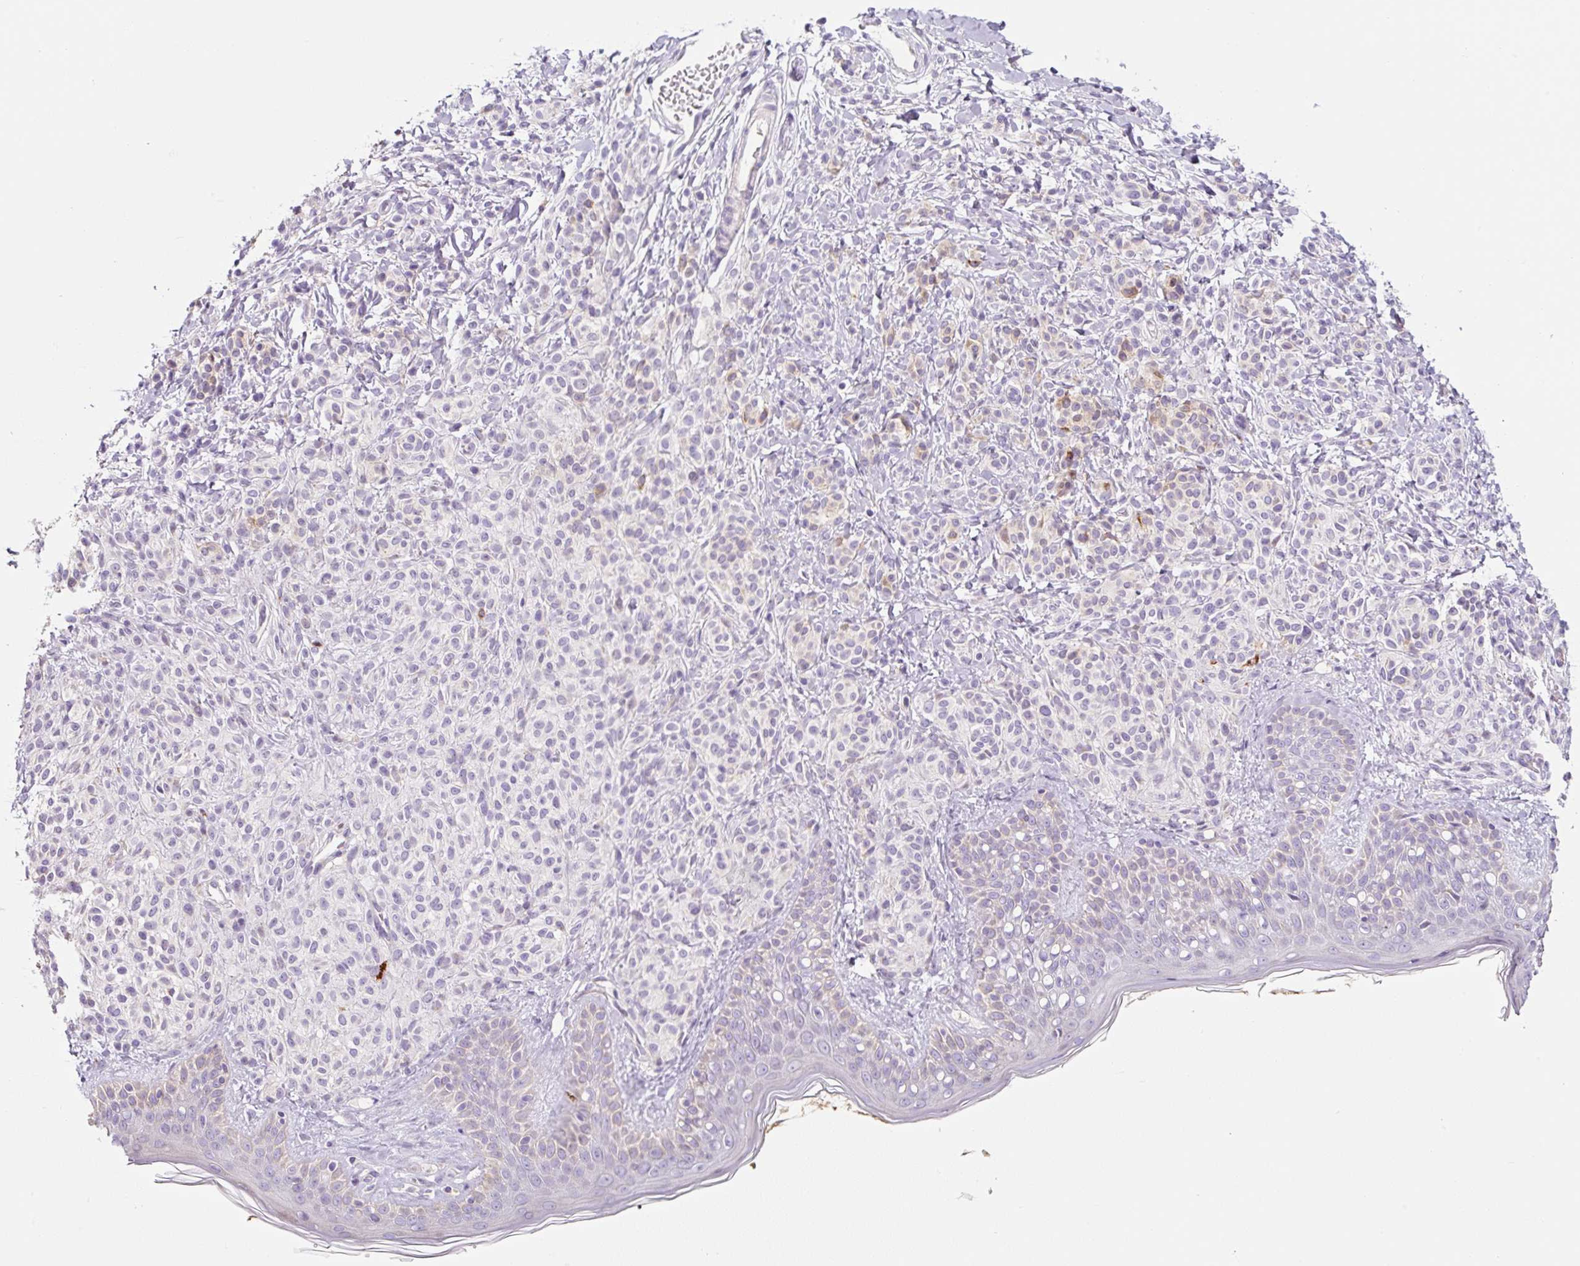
{"staining": {"intensity": "moderate", "quantity": "25%-75%", "location": "cytoplasmic/membranous"}, "tissue": "skin", "cell_type": "Fibroblasts", "image_type": "normal", "snomed": [{"axis": "morphology", "description": "Normal tissue, NOS"}, {"axis": "topography", "description": "Skin"}], "caption": "High-power microscopy captured an IHC micrograph of unremarkable skin, revealing moderate cytoplasmic/membranous expression in about 25%-75% of fibroblasts.", "gene": "FUT10", "patient": {"sex": "male", "age": 16}}